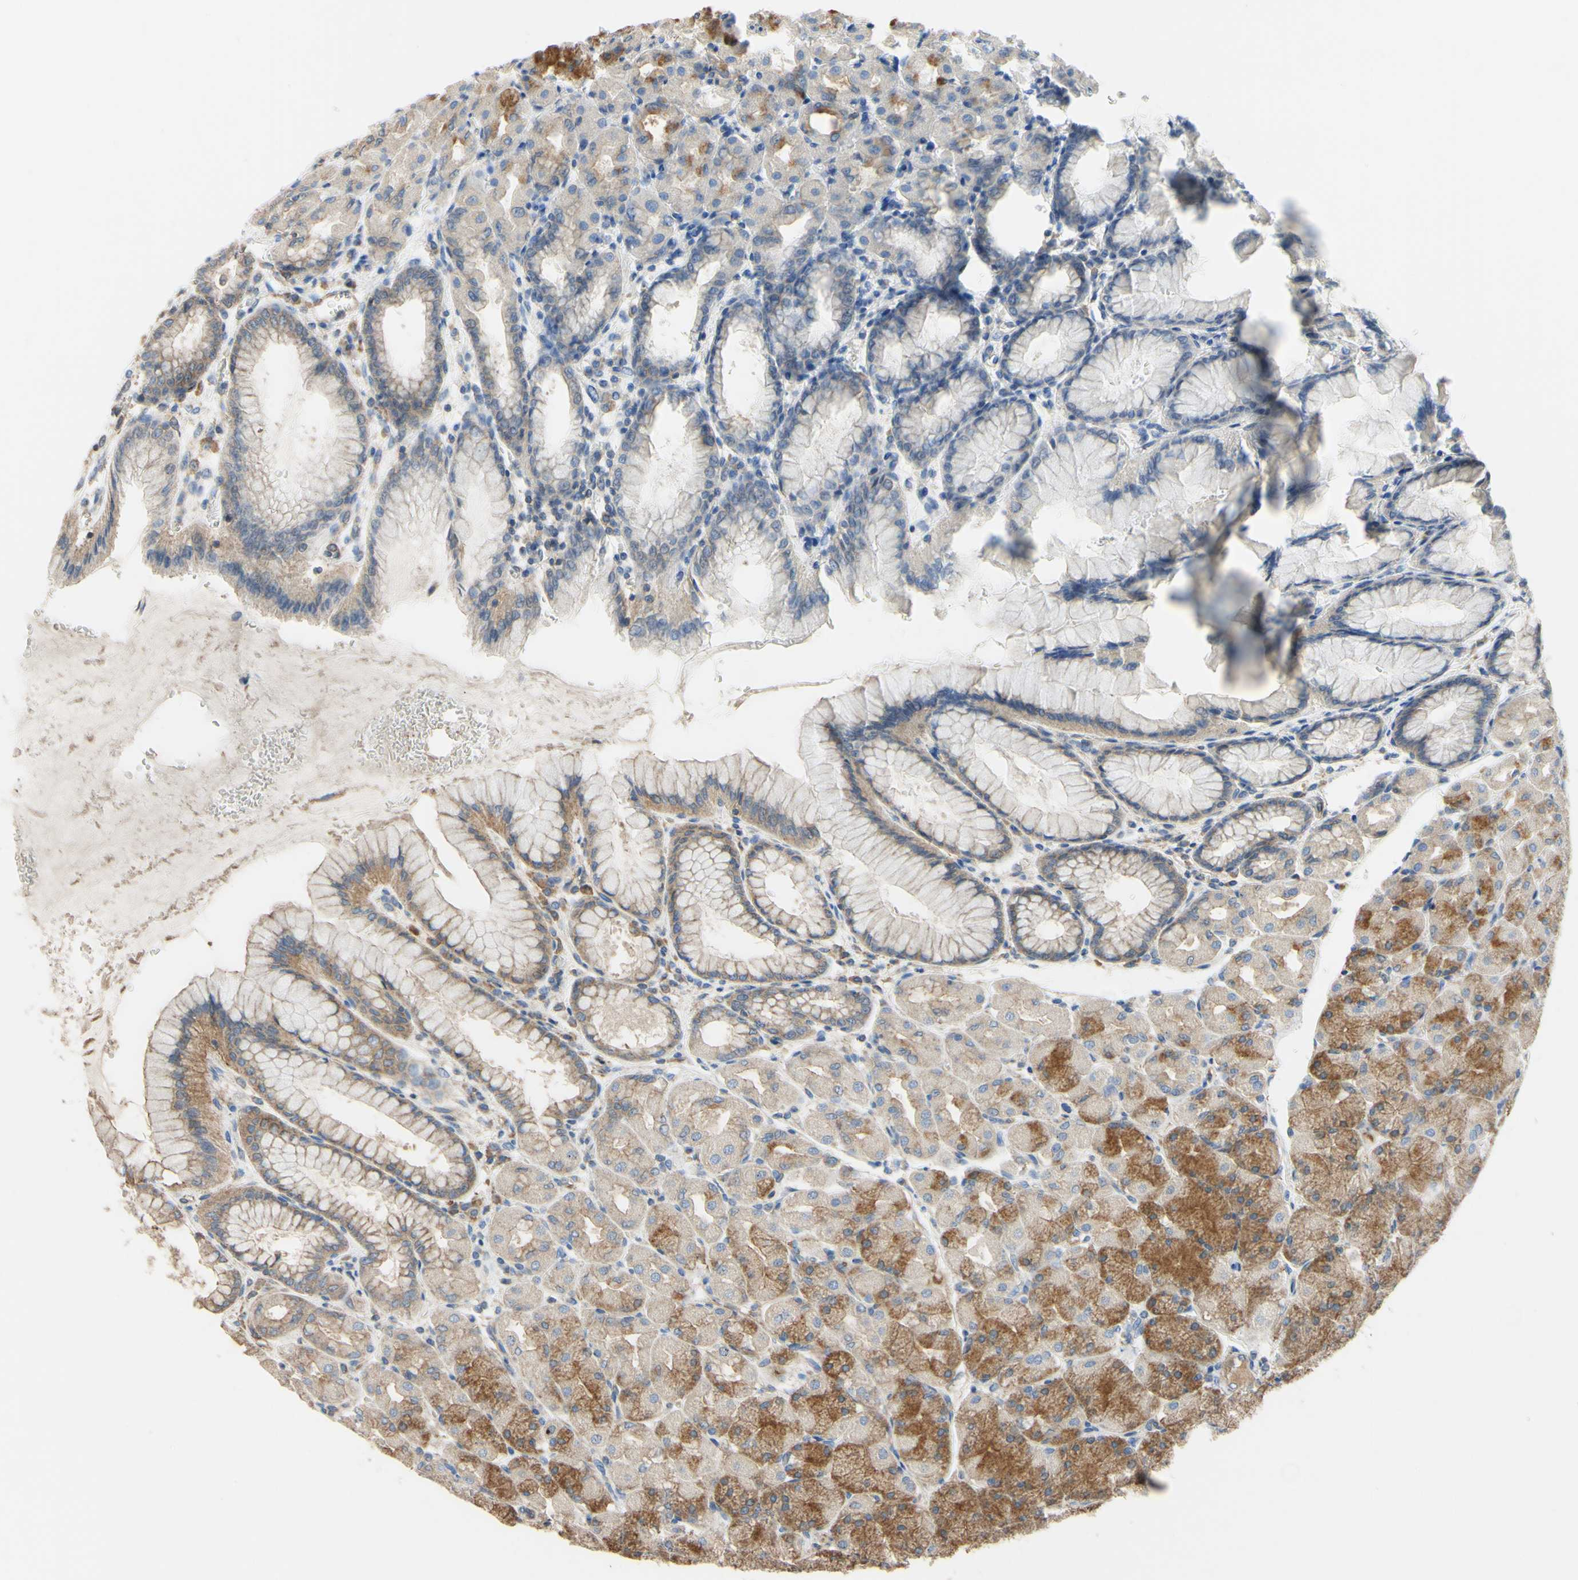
{"staining": {"intensity": "moderate", "quantity": ">75%", "location": "cytoplasmic/membranous"}, "tissue": "stomach", "cell_type": "Glandular cells", "image_type": "normal", "snomed": [{"axis": "morphology", "description": "Normal tissue, NOS"}, {"axis": "topography", "description": "Stomach, upper"}], "caption": "Protein expression analysis of benign stomach displays moderate cytoplasmic/membranous positivity in about >75% of glandular cells. (brown staining indicates protein expression, while blue staining denotes nuclei).", "gene": "BECN1", "patient": {"sex": "female", "age": 56}}